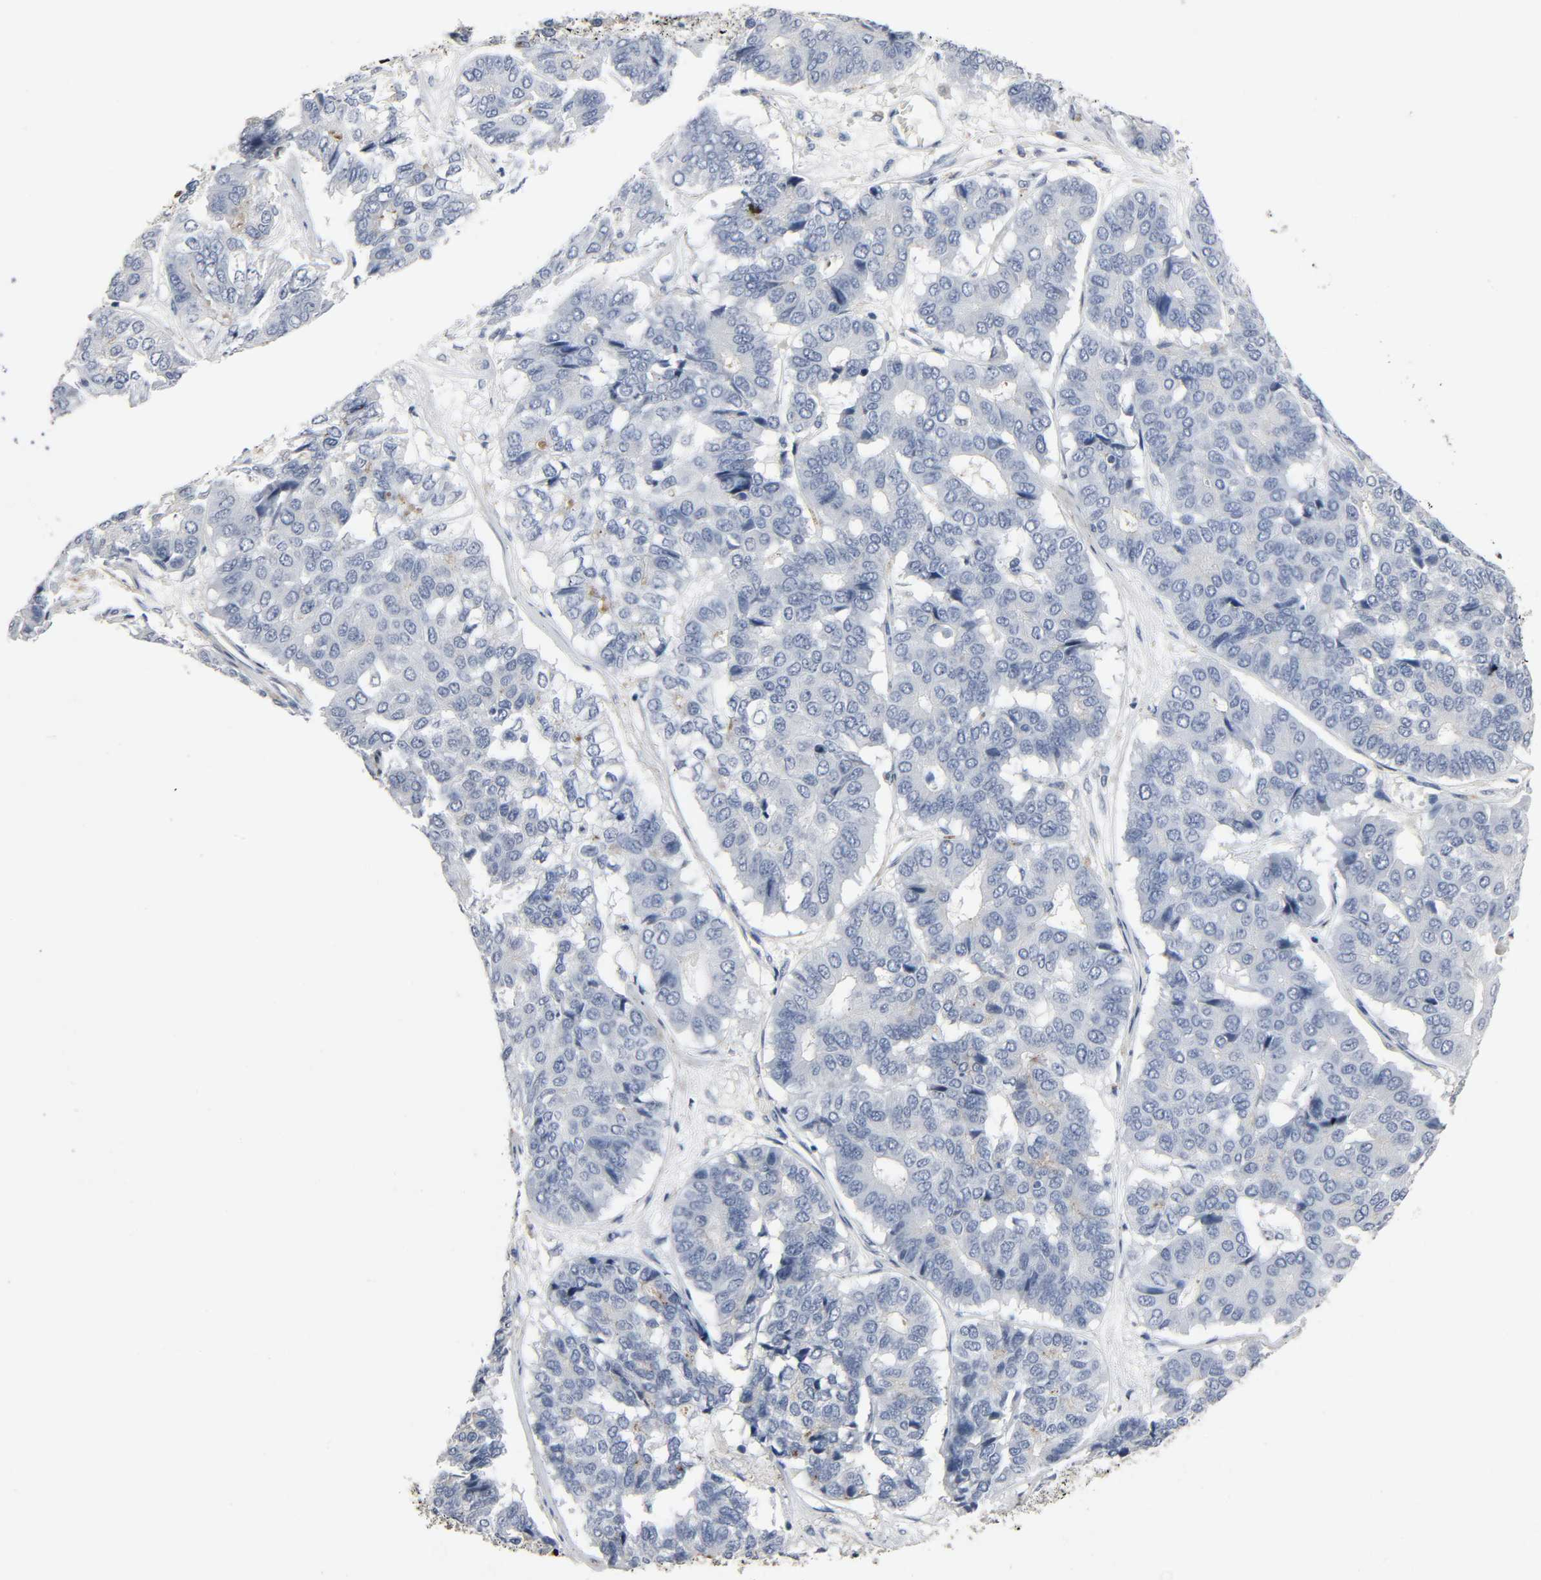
{"staining": {"intensity": "negative", "quantity": "none", "location": "none"}, "tissue": "pancreatic cancer", "cell_type": "Tumor cells", "image_type": "cancer", "snomed": [{"axis": "morphology", "description": "Adenocarcinoma, NOS"}, {"axis": "topography", "description": "Pancreas"}], "caption": "High power microscopy image of an immunohistochemistry micrograph of pancreatic cancer, revealing no significant staining in tumor cells.", "gene": "FBLN5", "patient": {"sex": "male", "age": 50}}